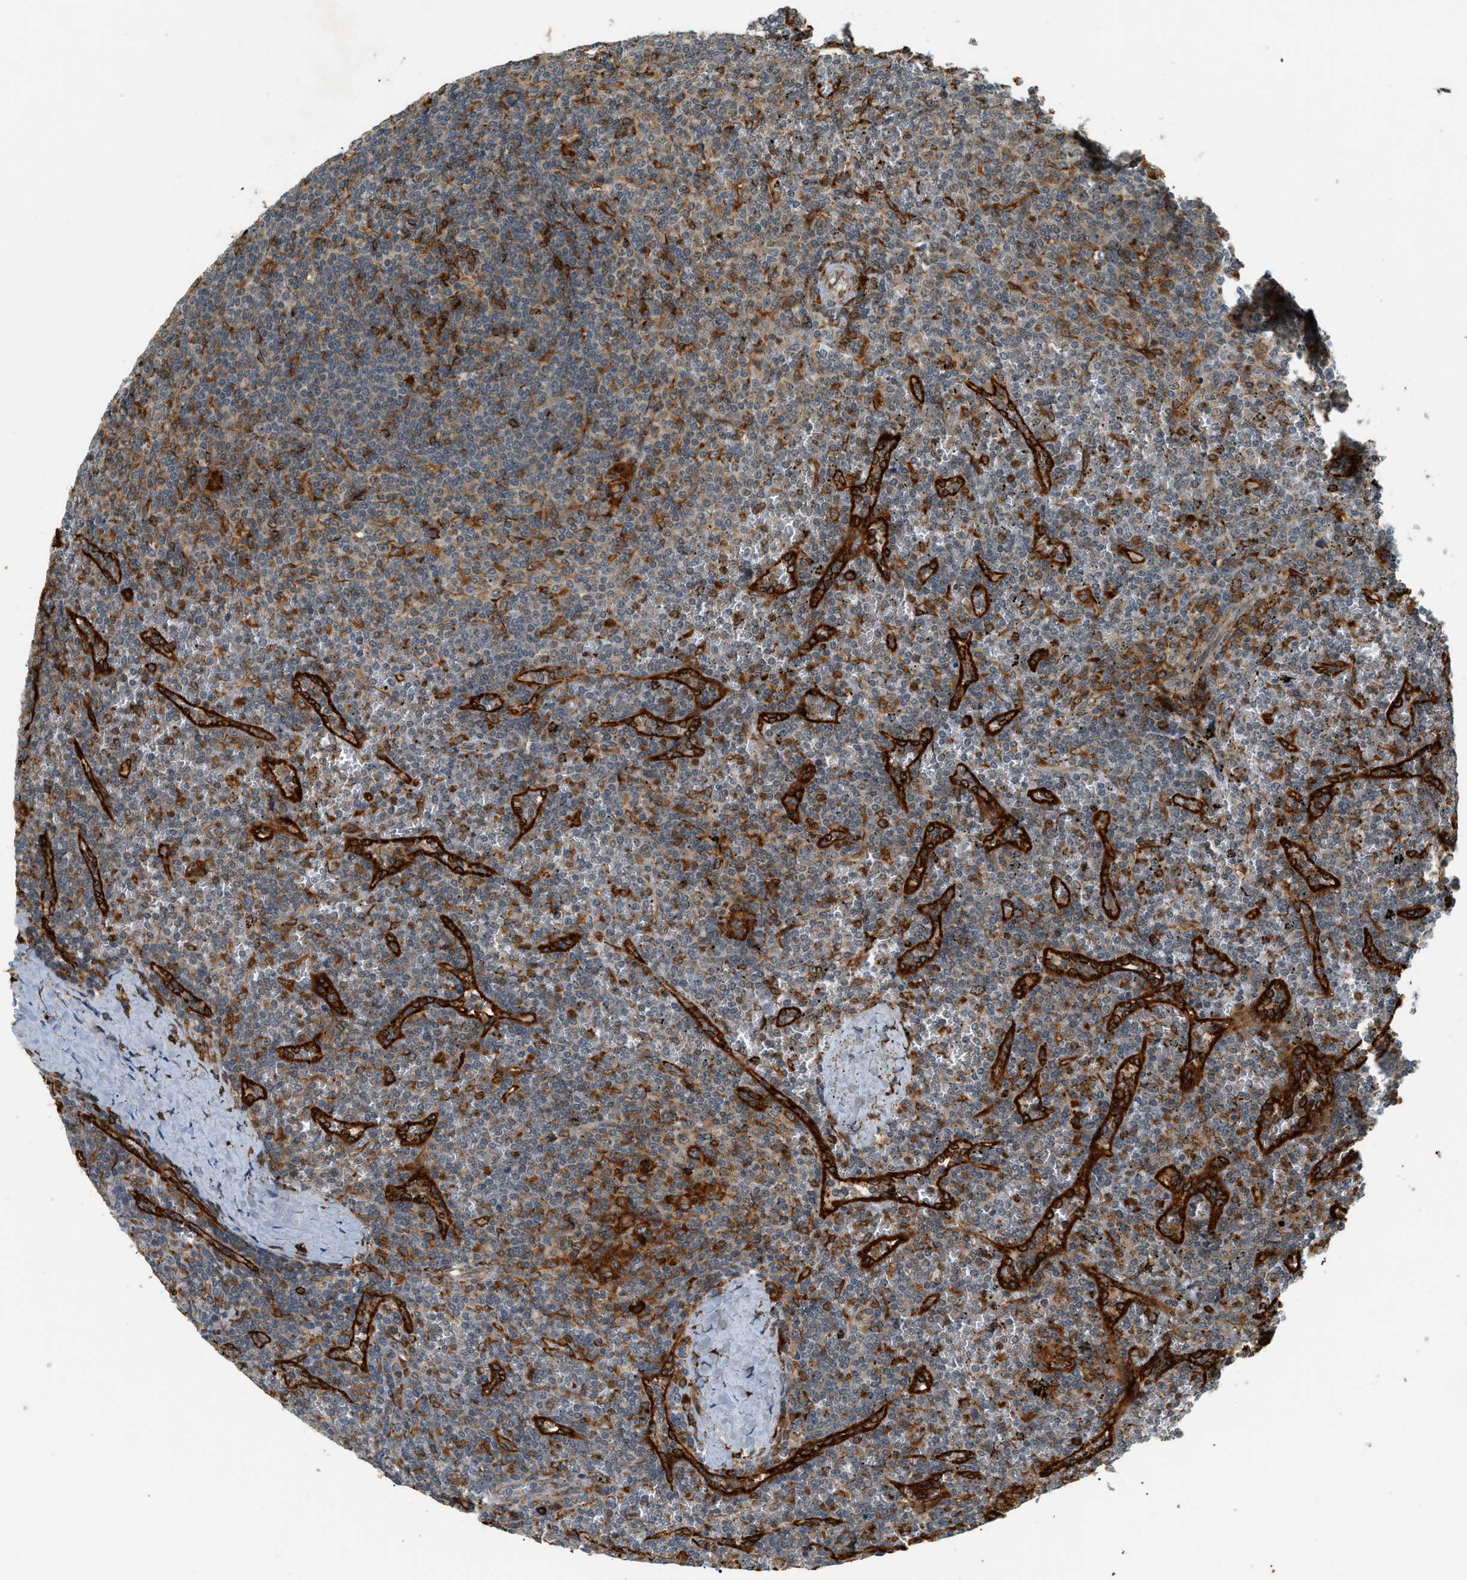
{"staining": {"intensity": "moderate", "quantity": "<25%", "location": "cytoplasmic/membranous"}, "tissue": "lymphoma", "cell_type": "Tumor cells", "image_type": "cancer", "snomed": [{"axis": "morphology", "description": "Malignant lymphoma, non-Hodgkin's type, Low grade"}, {"axis": "topography", "description": "Spleen"}], "caption": "A low amount of moderate cytoplasmic/membranous expression is identified in about <25% of tumor cells in lymphoma tissue.", "gene": "SEMA4D", "patient": {"sex": "female", "age": 19}}